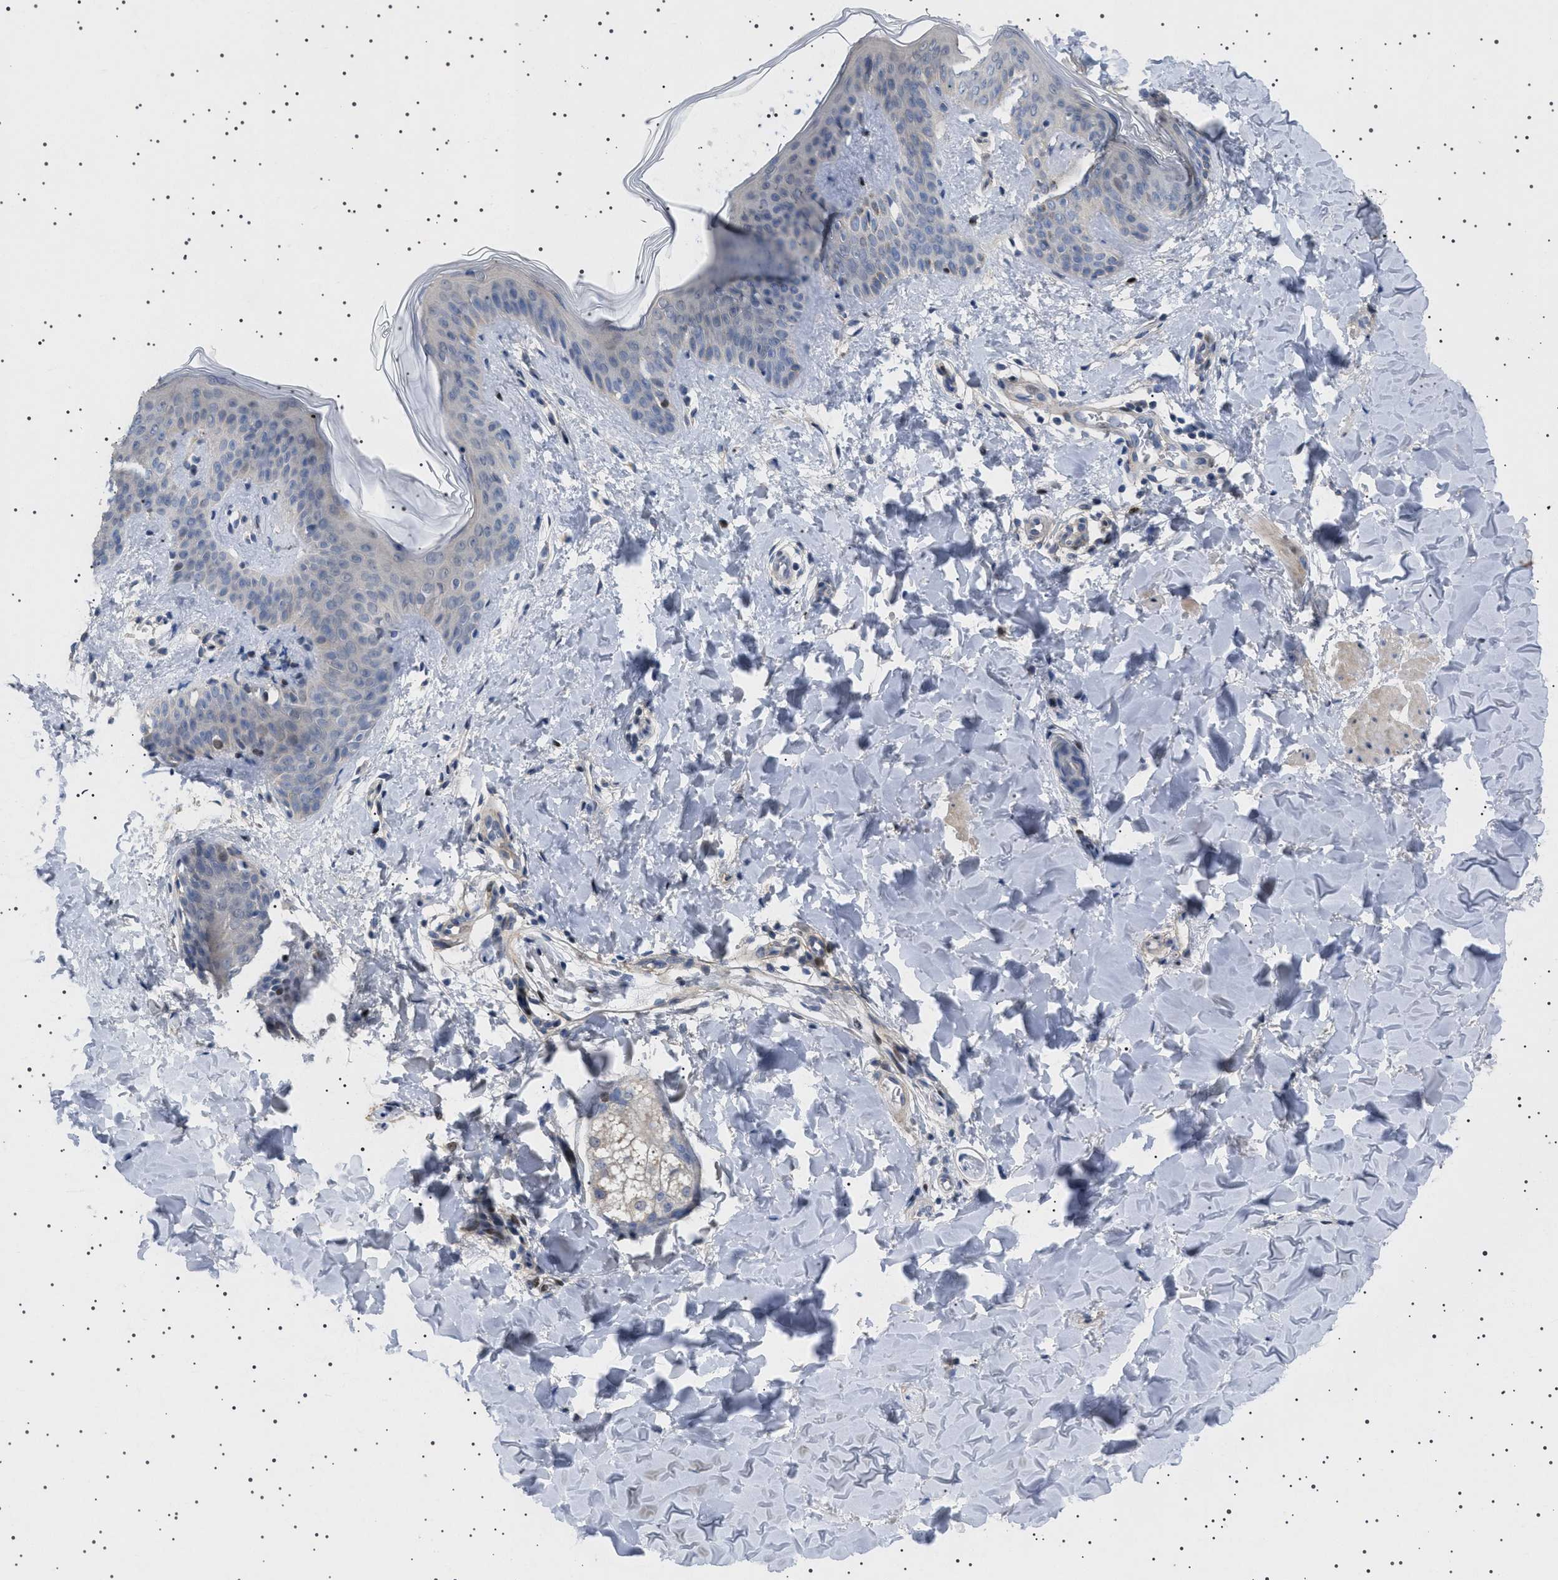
{"staining": {"intensity": "negative", "quantity": "none", "location": "none"}, "tissue": "skin", "cell_type": "Fibroblasts", "image_type": "normal", "snomed": [{"axis": "morphology", "description": "Normal tissue, NOS"}, {"axis": "topography", "description": "Skin"}], "caption": "Immunohistochemistry histopathology image of normal skin: skin stained with DAB displays no significant protein staining in fibroblasts. The staining is performed using DAB (3,3'-diaminobenzidine) brown chromogen with nuclei counter-stained in using hematoxylin.", "gene": "HTR1A", "patient": {"sex": "female", "age": 17}}